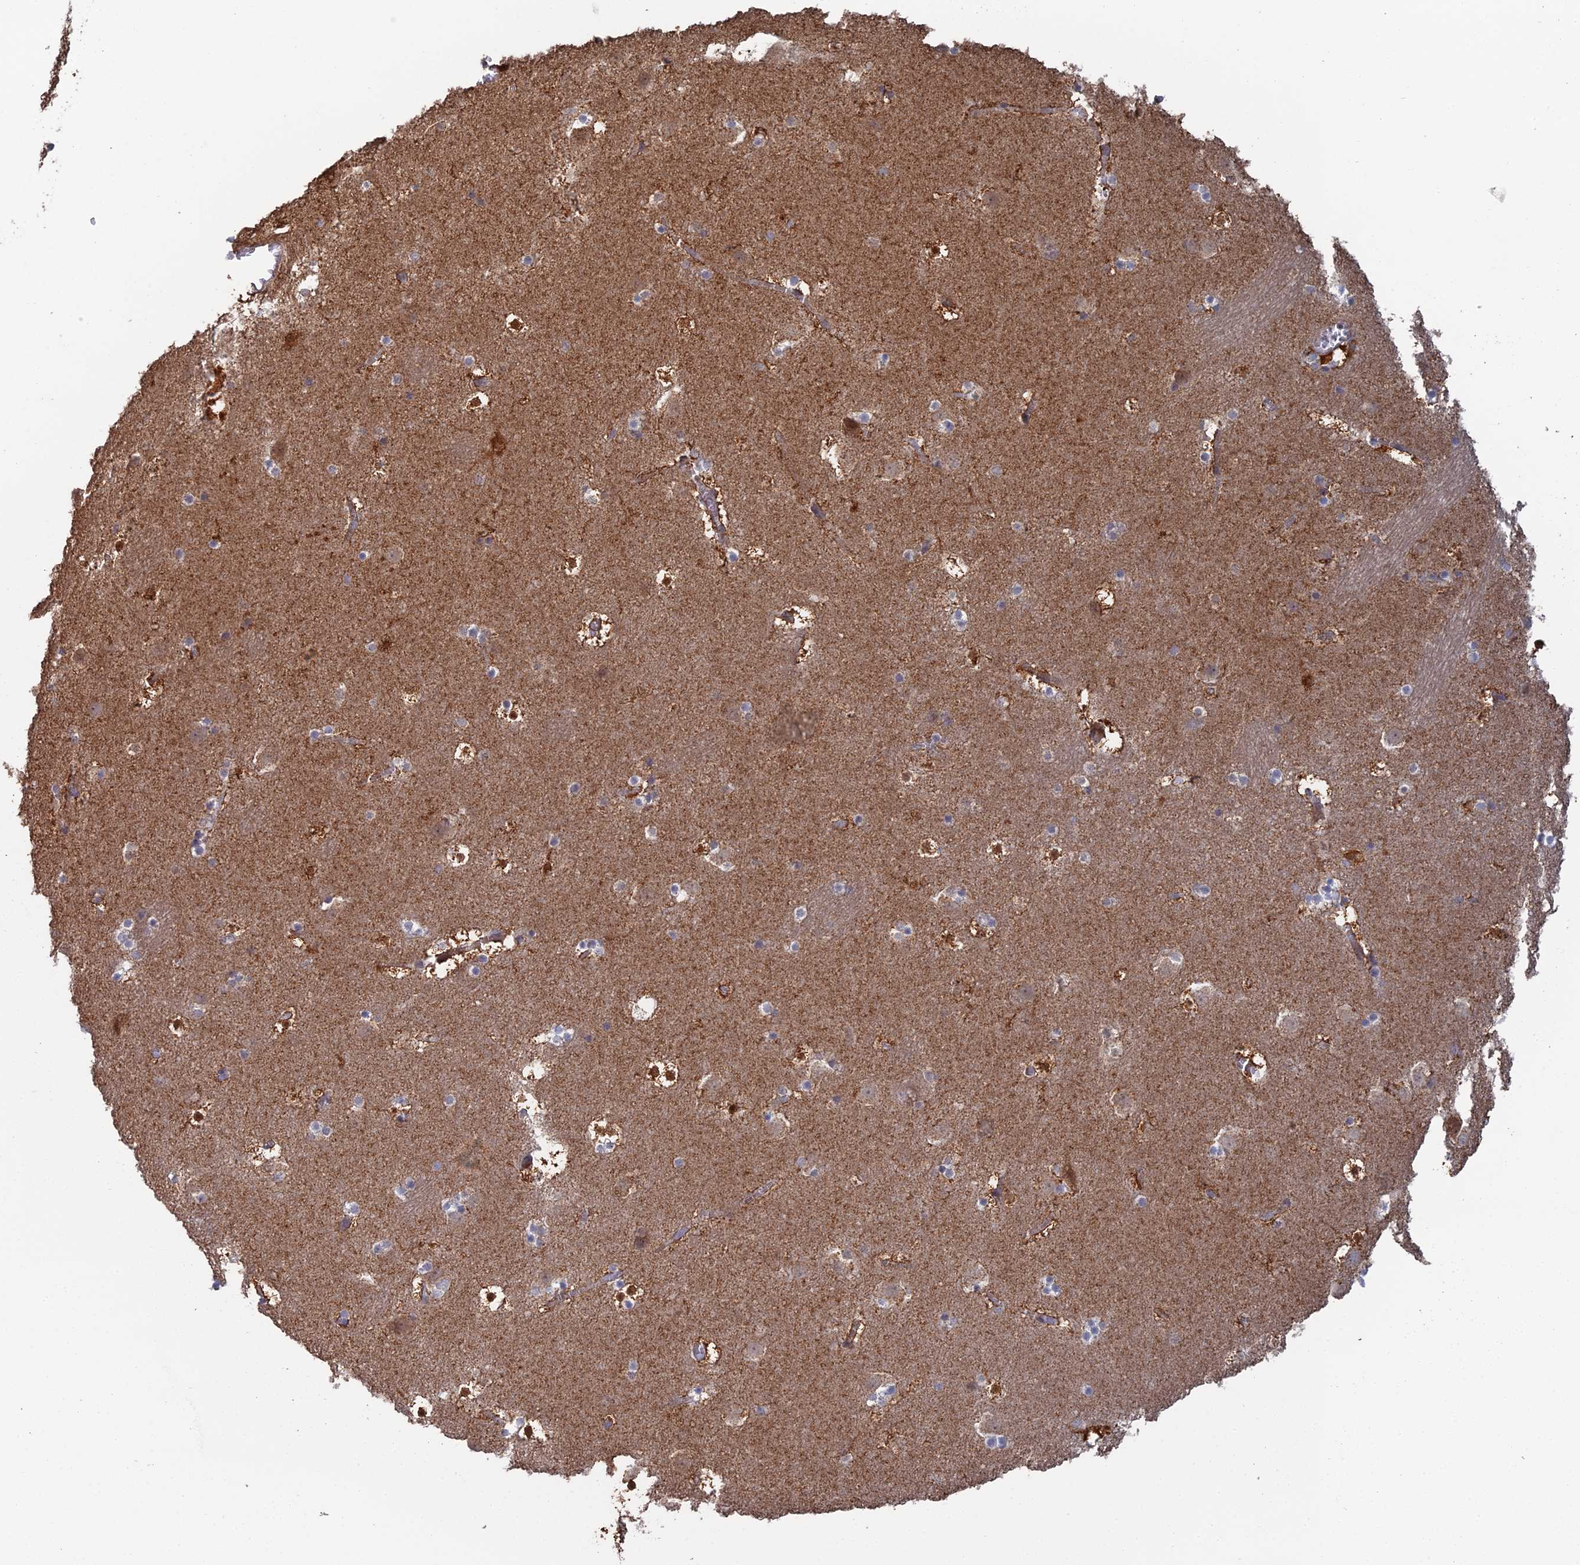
{"staining": {"intensity": "weak", "quantity": "<25%", "location": "cytoplasmic/membranous"}, "tissue": "caudate", "cell_type": "Glial cells", "image_type": "normal", "snomed": [{"axis": "morphology", "description": "Normal tissue, NOS"}, {"axis": "topography", "description": "Lateral ventricle wall"}], "caption": "Photomicrograph shows no protein positivity in glial cells of unremarkable caudate.", "gene": "ARL16", "patient": {"sex": "male", "age": 45}}